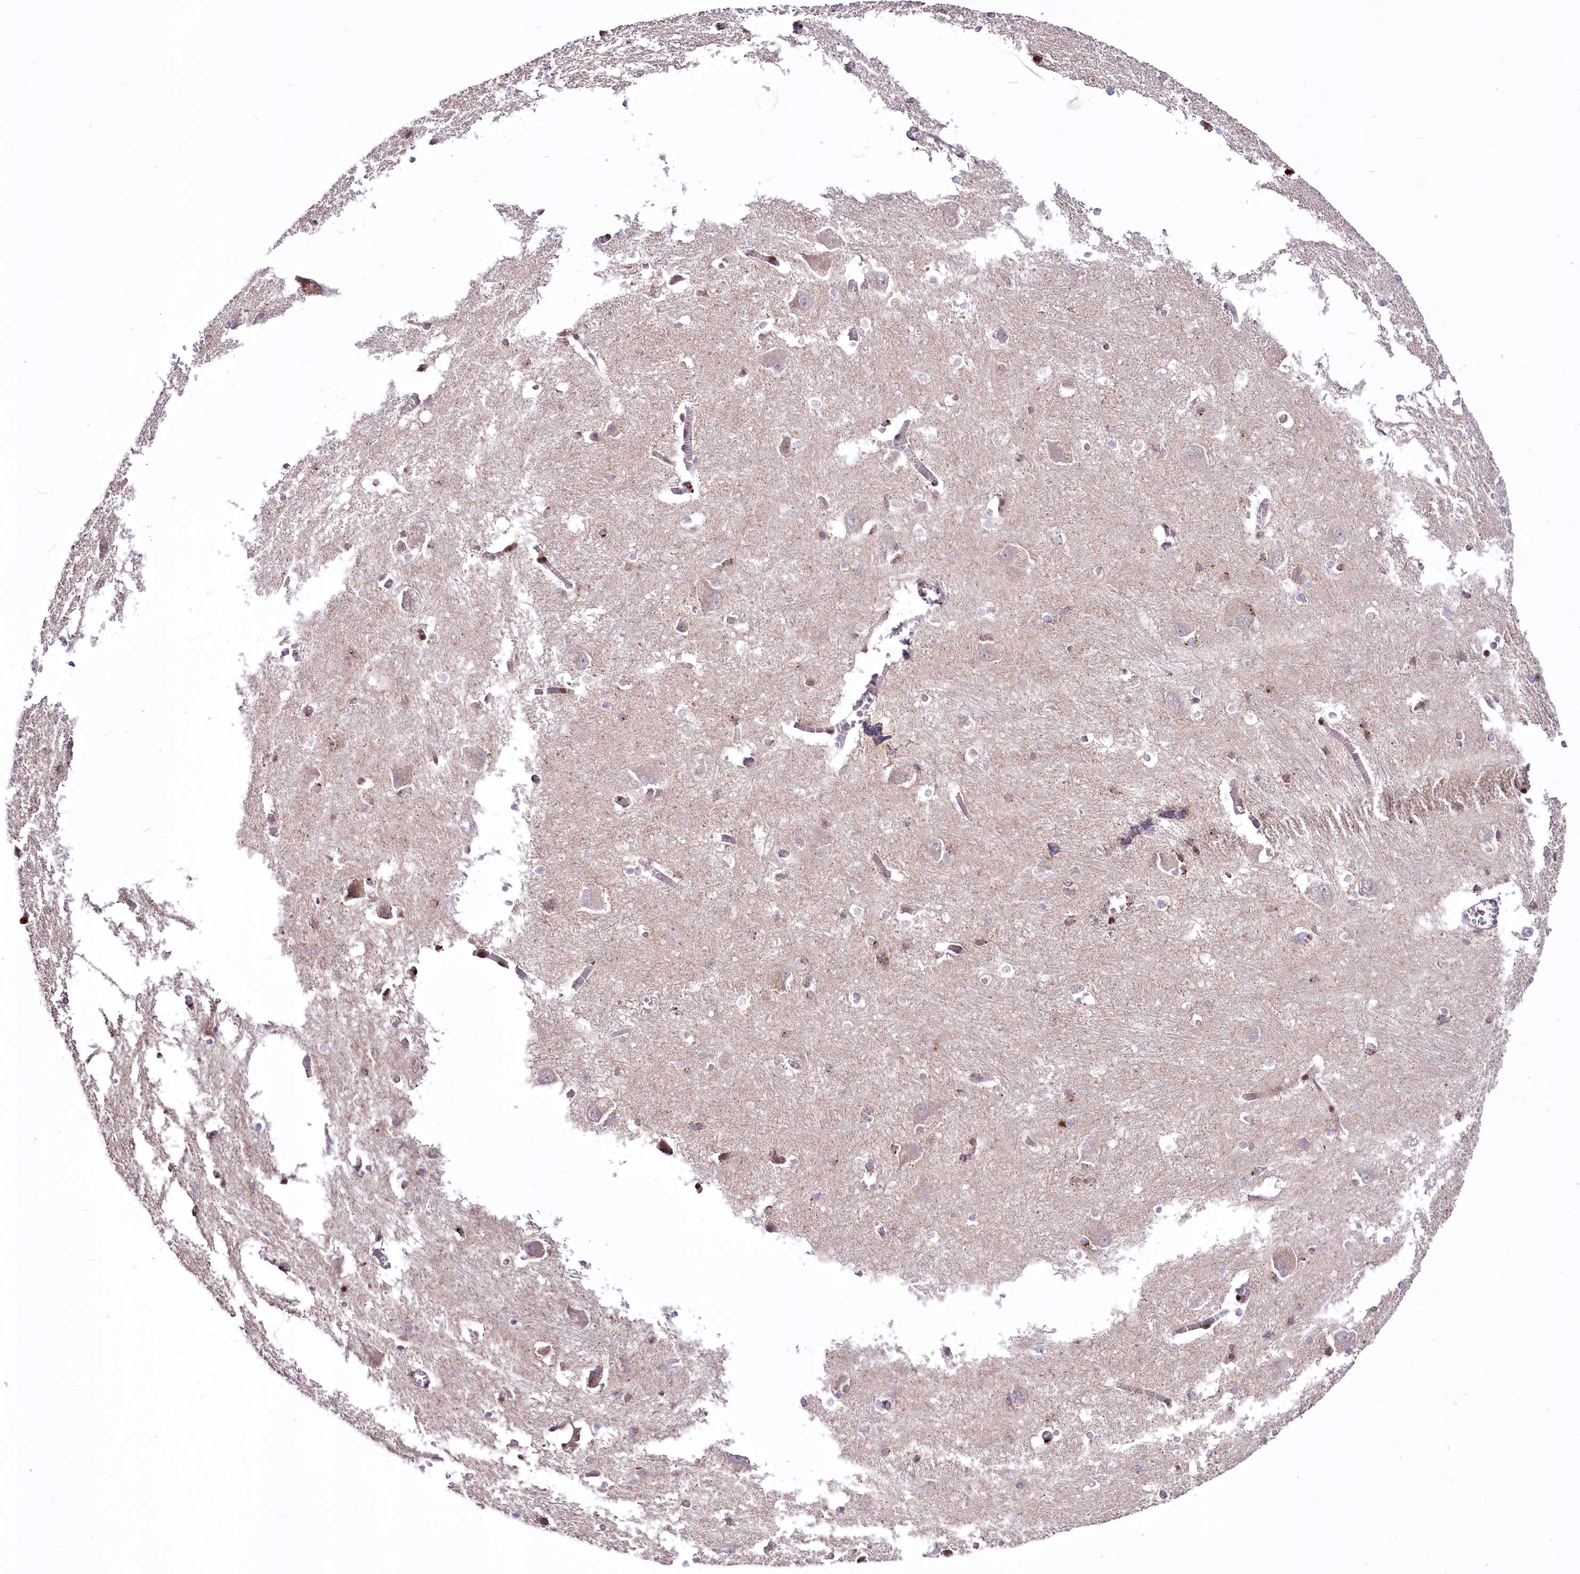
{"staining": {"intensity": "strong", "quantity": "<25%", "location": "nuclear"}, "tissue": "caudate", "cell_type": "Glial cells", "image_type": "normal", "snomed": [{"axis": "morphology", "description": "Normal tissue, NOS"}, {"axis": "topography", "description": "Lateral ventricle wall"}], "caption": "Immunohistochemical staining of normal caudate displays medium levels of strong nuclear positivity in approximately <25% of glial cells.", "gene": "ZFYVE27", "patient": {"sex": "male", "age": 37}}